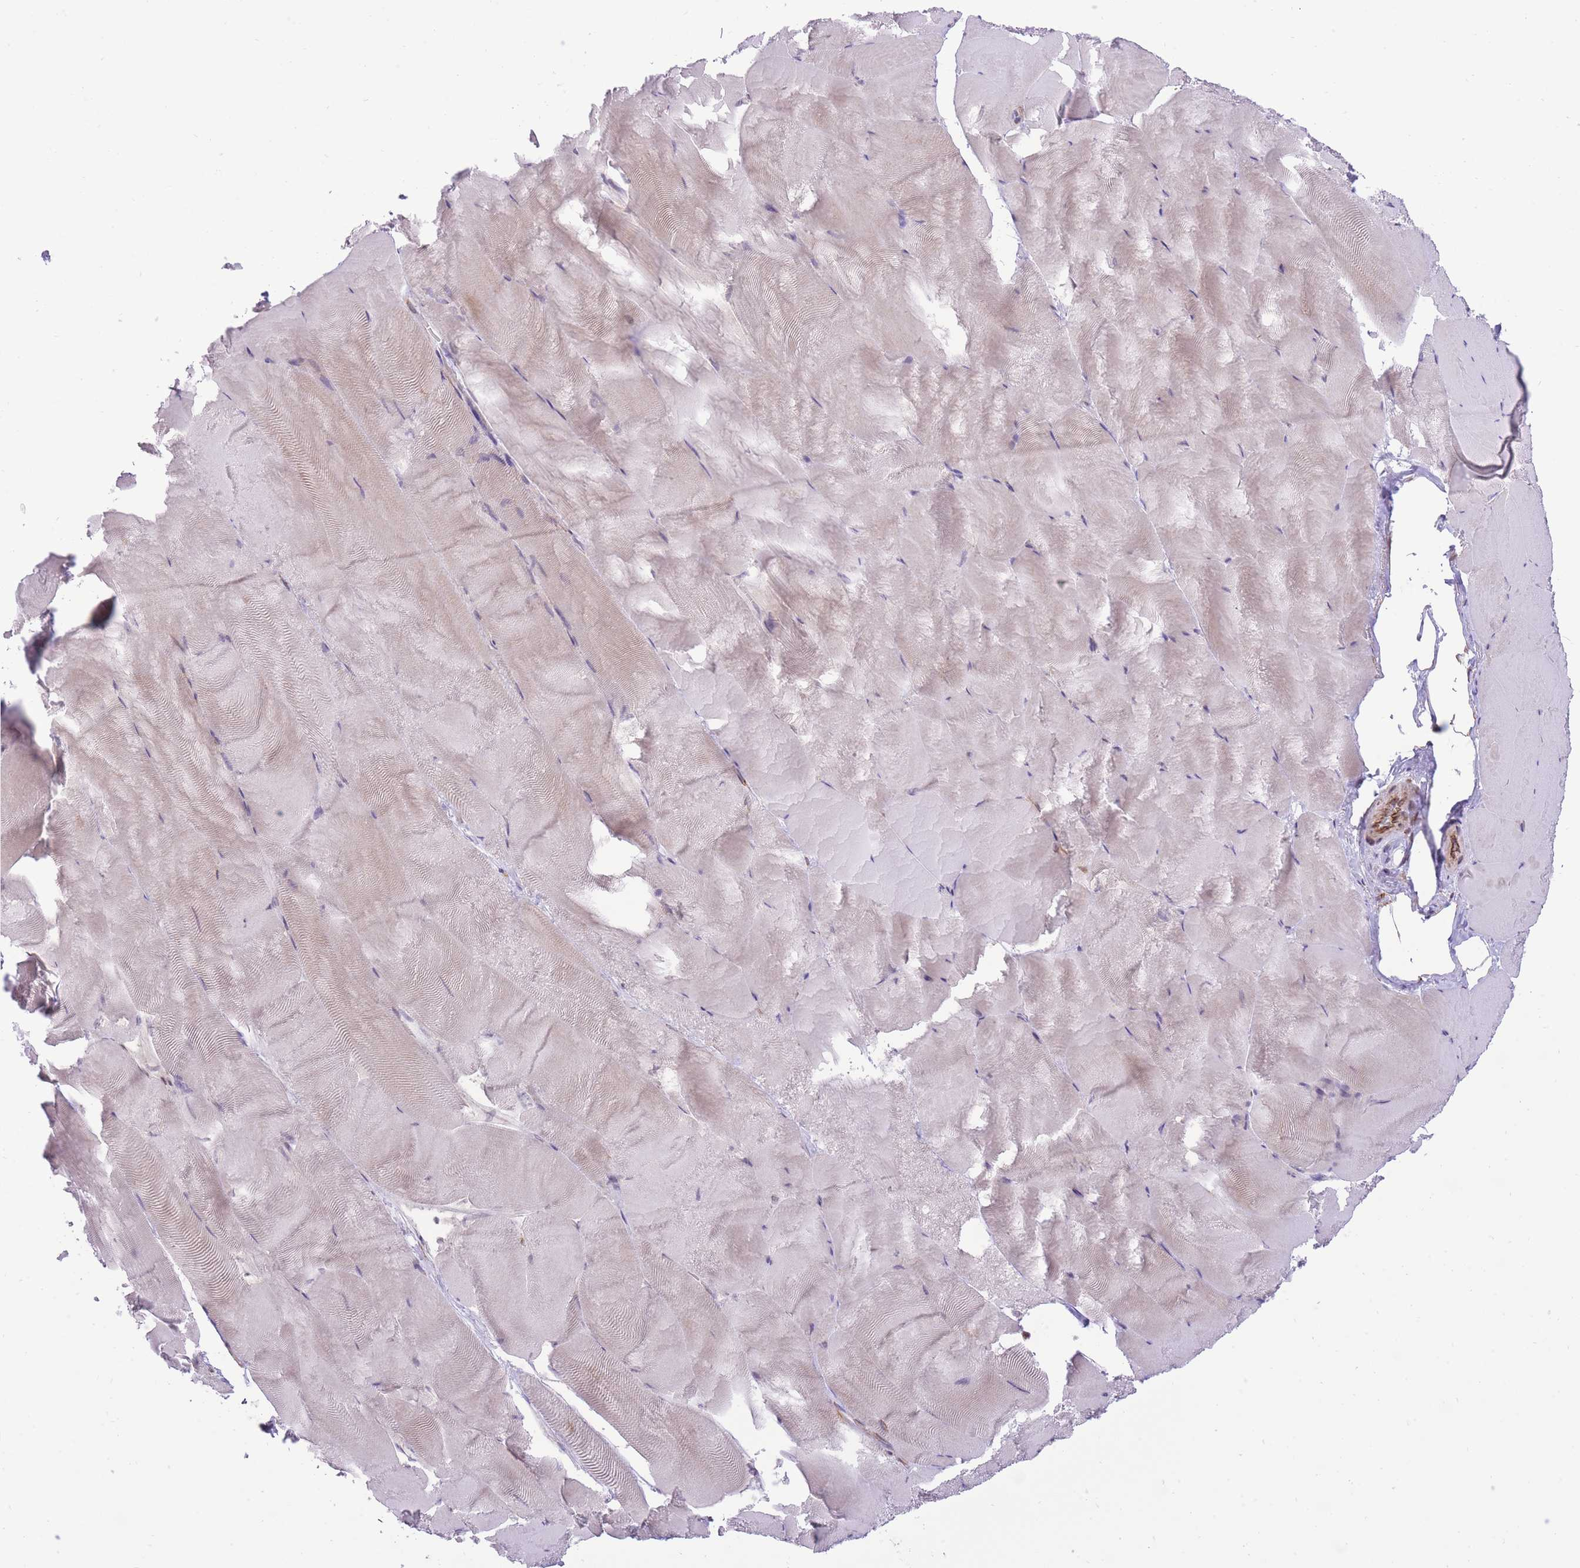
{"staining": {"intensity": "weak", "quantity": "<25%", "location": "cytoplasmic/membranous,nuclear"}, "tissue": "skeletal muscle", "cell_type": "Myocytes", "image_type": "normal", "snomed": [{"axis": "morphology", "description": "Normal tissue, NOS"}, {"axis": "topography", "description": "Skeletal muscle"}], "caption": "High power microscopy histopathology image of an immunohistochemistry image of normal skeletal muscle, revealing no significant positivity in myocytes. (DAB (3,3'-diaminobenzidine) immunohistochemistry, high magnification).", "gene": "ELL", "patient": {"sex": "female", "age": 64}}